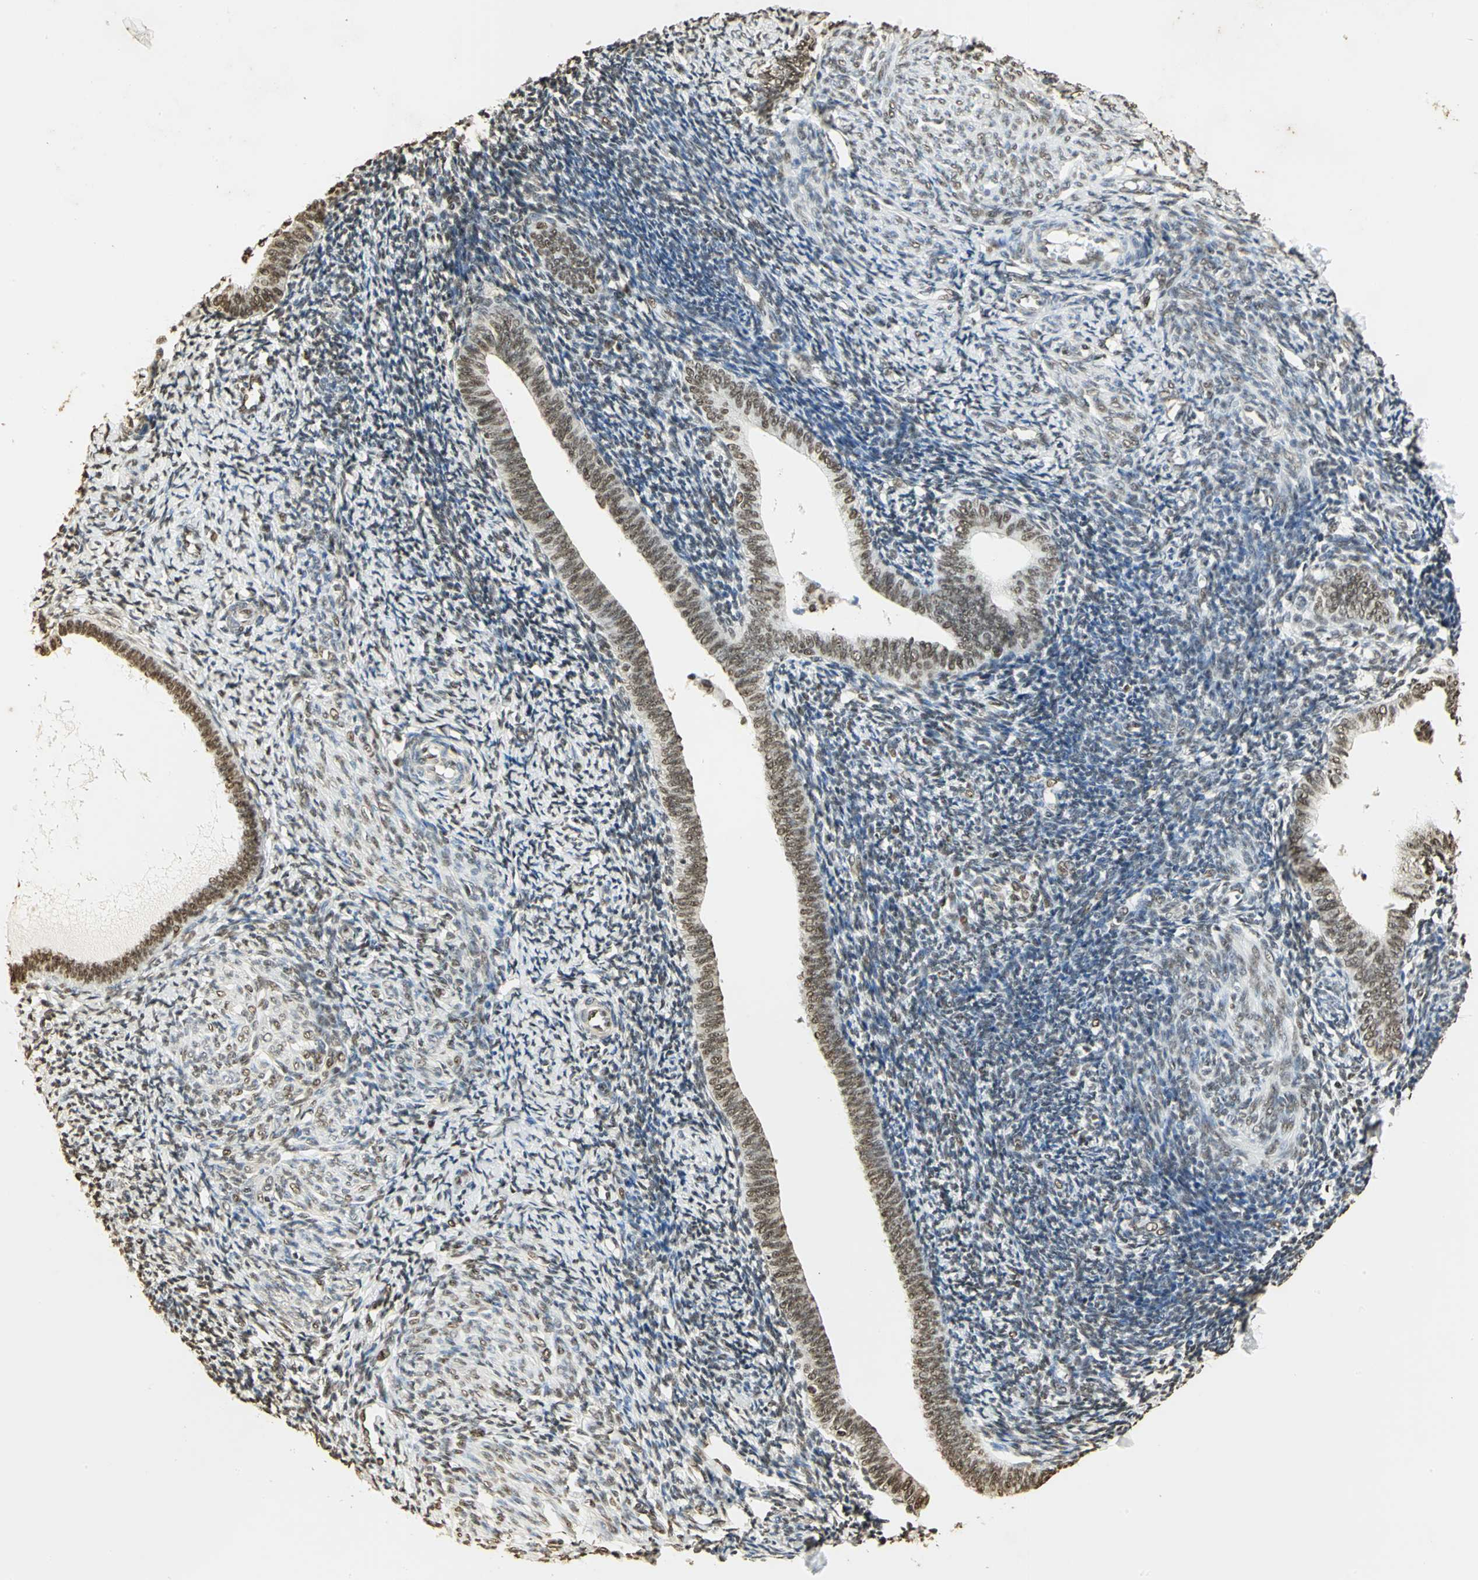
{"staining": {"intensity": "moderate", "quantity": ">75%", "location": "nuclear"}, "tissue": "endometrium", "cell_type": "Cells in endometrial stroma", "image_type": "normal", "snomed": [{"axis": "morphology", "description": "Normal tissue, NOS"}, {"axis": "topography", "description": "Endometrium"}], "caption": "Endometrium was stained to show a protein in brown. There is medium levels of moderate nuclear positivity in about >75% of cells in endometrial stroma.", "gene": "SET", "patient": {"sex": "female", "age": 57}}